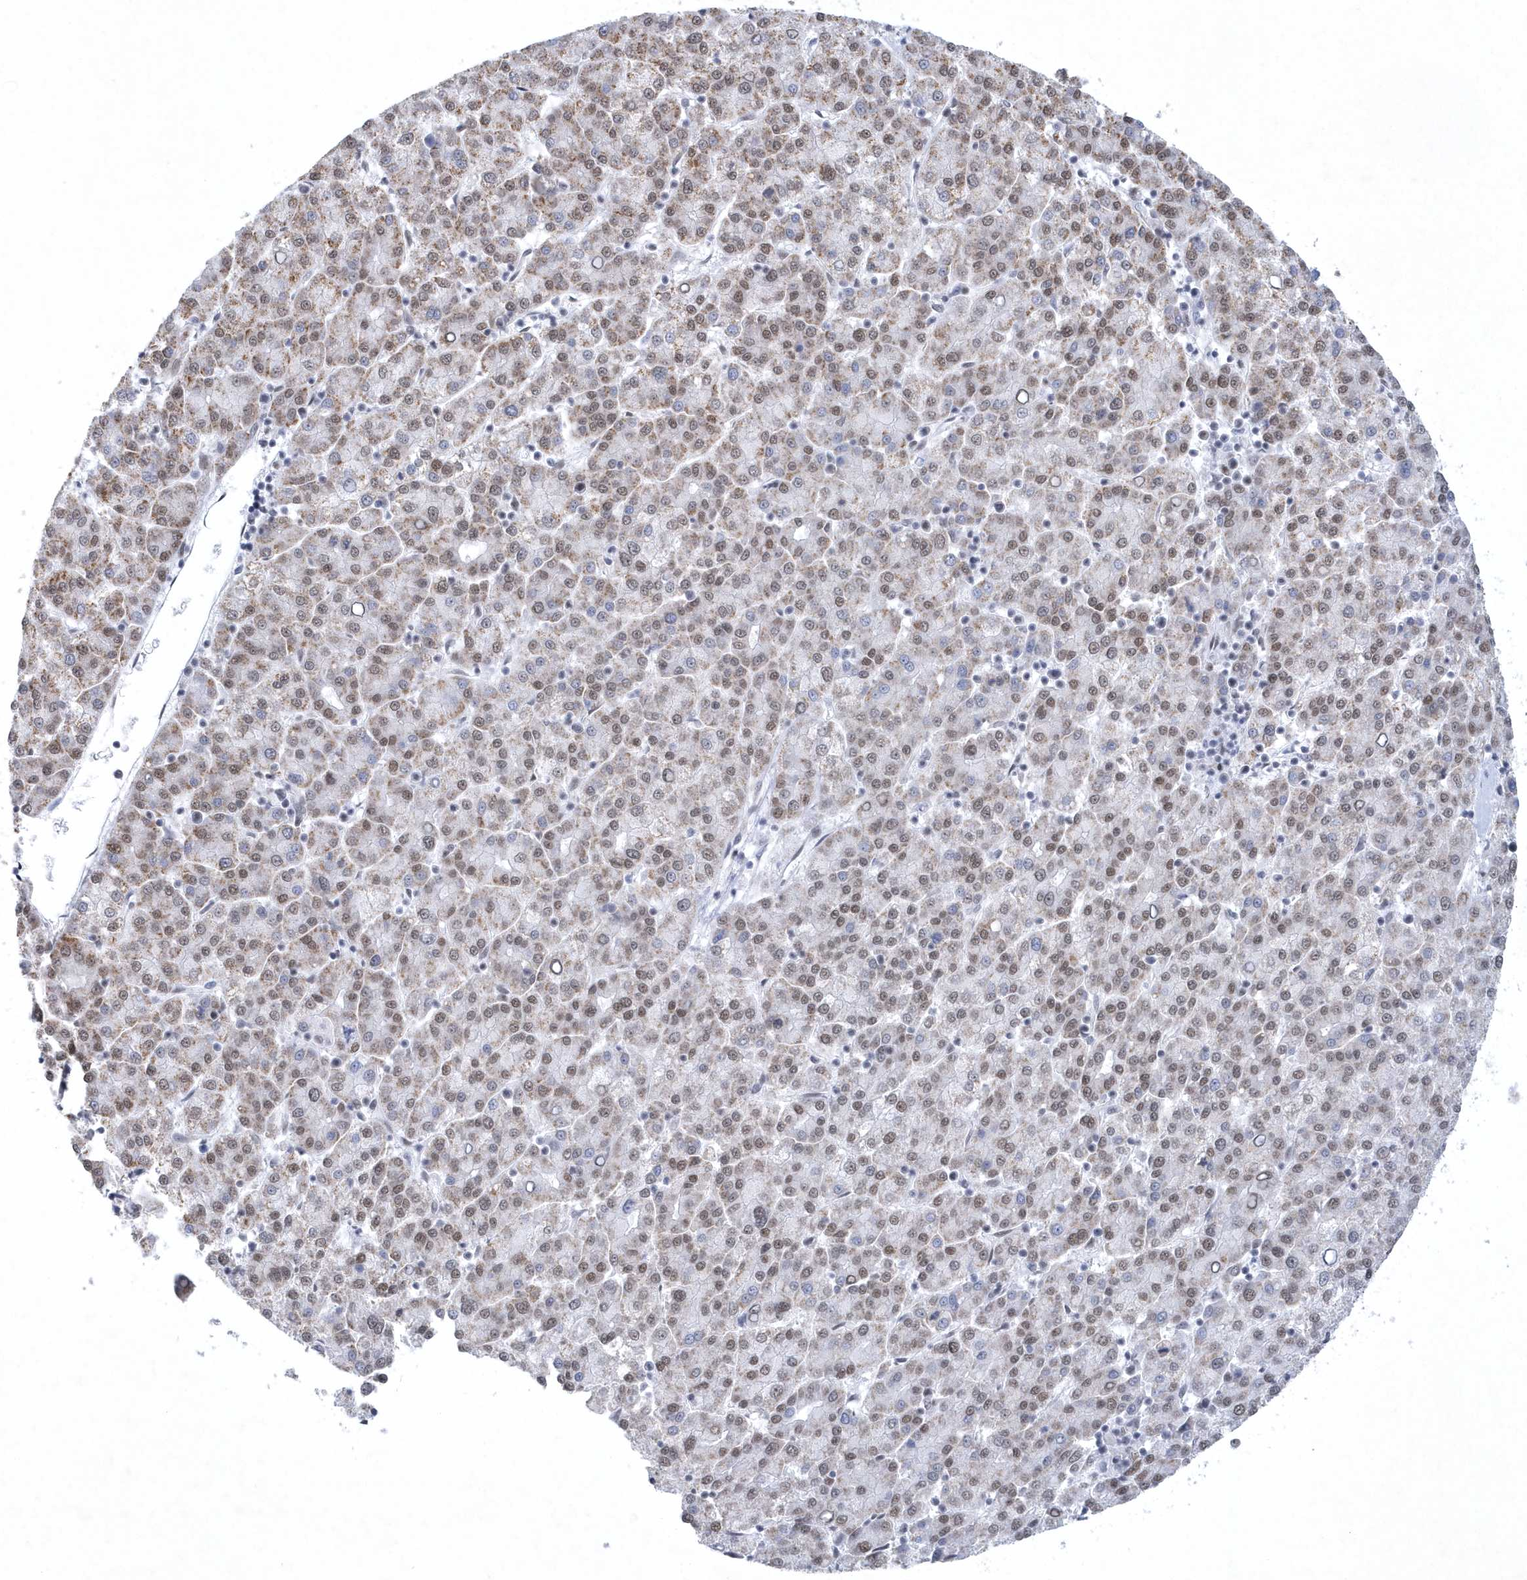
{"staining": {"intensity": "weak", "quantity": ">75%", "location": "cytoplasmic/membranous,nuclear"}, "tissue": "liver cancer", "cell_type": "Tumor cells", "image_type": "cancer", "snomed": [{"axis": "morphology", "description": "Carcinoma, Hepatocellular, NOS"}, {"axis": "topography", "description": "Liver"}], "caption": "This is a photomicrograph of immunohistochemistry staining of liver cancer, which shows weak positivity in the cytoplasmic/membranous and nuclear of tumor cells.", "gene": "DCLRE1A", "patient": {"sex": "female", "age": 58}}